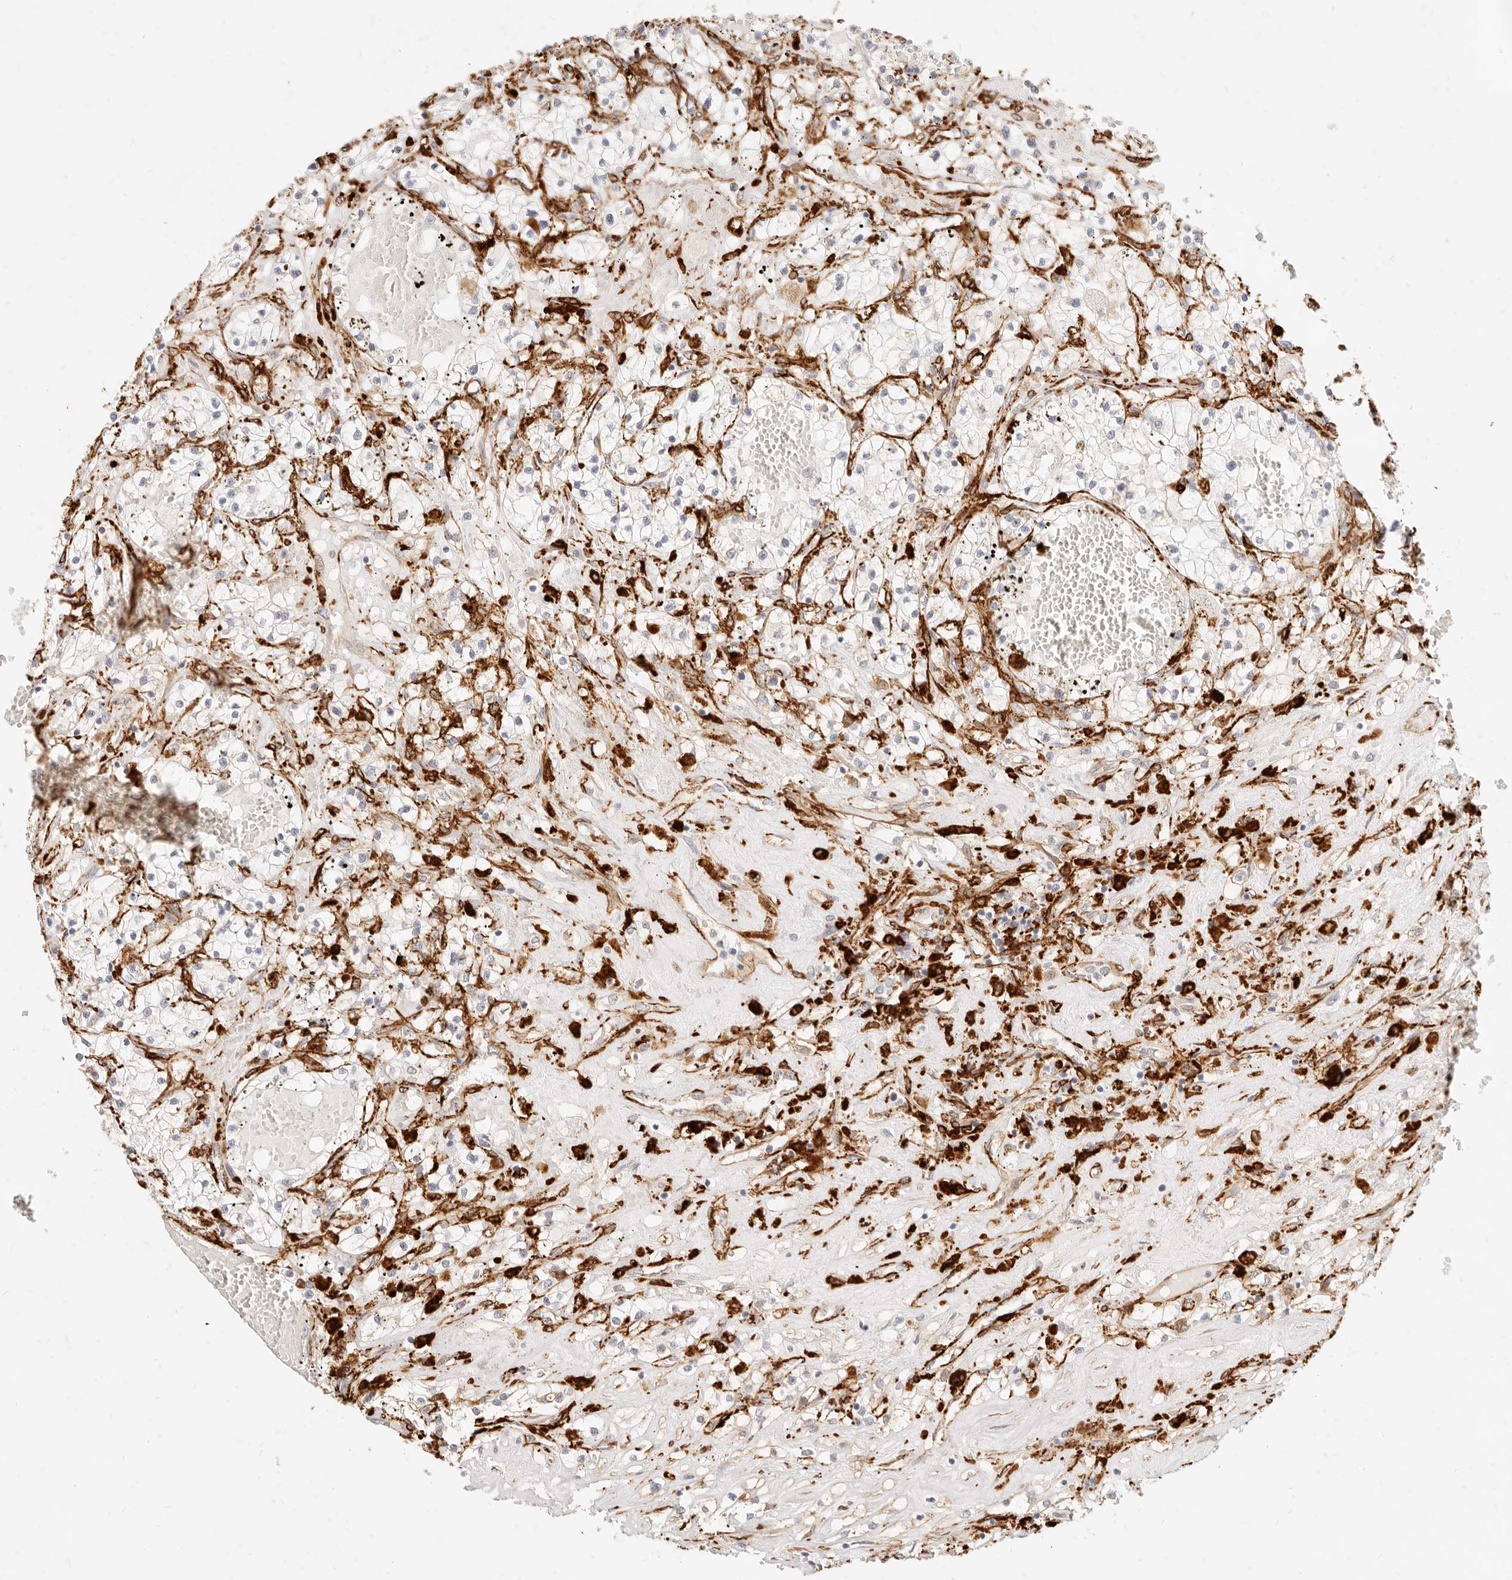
{"staining": {"intensity": "negative", "quantity": "none", "location": "none"}, "tissue": "renal cancer", "cell_type": "Tumor cells", "image_type": "cancer", "snomed": [{"axis": "morphology", "description": "Normal tissue, NOS"}, {"axis": "morphology", "description": "Adenocarcinoma, NOS"}, {"axis": "topography", "description": "Kidney"}], "caption": "This is a micrograph of immunohistochemistry staining of renal adenocarcinoma, which shows no positivity in tumor cells.", "gene": "TMTC2", "patient": {"sex": "male", "age": 68}}